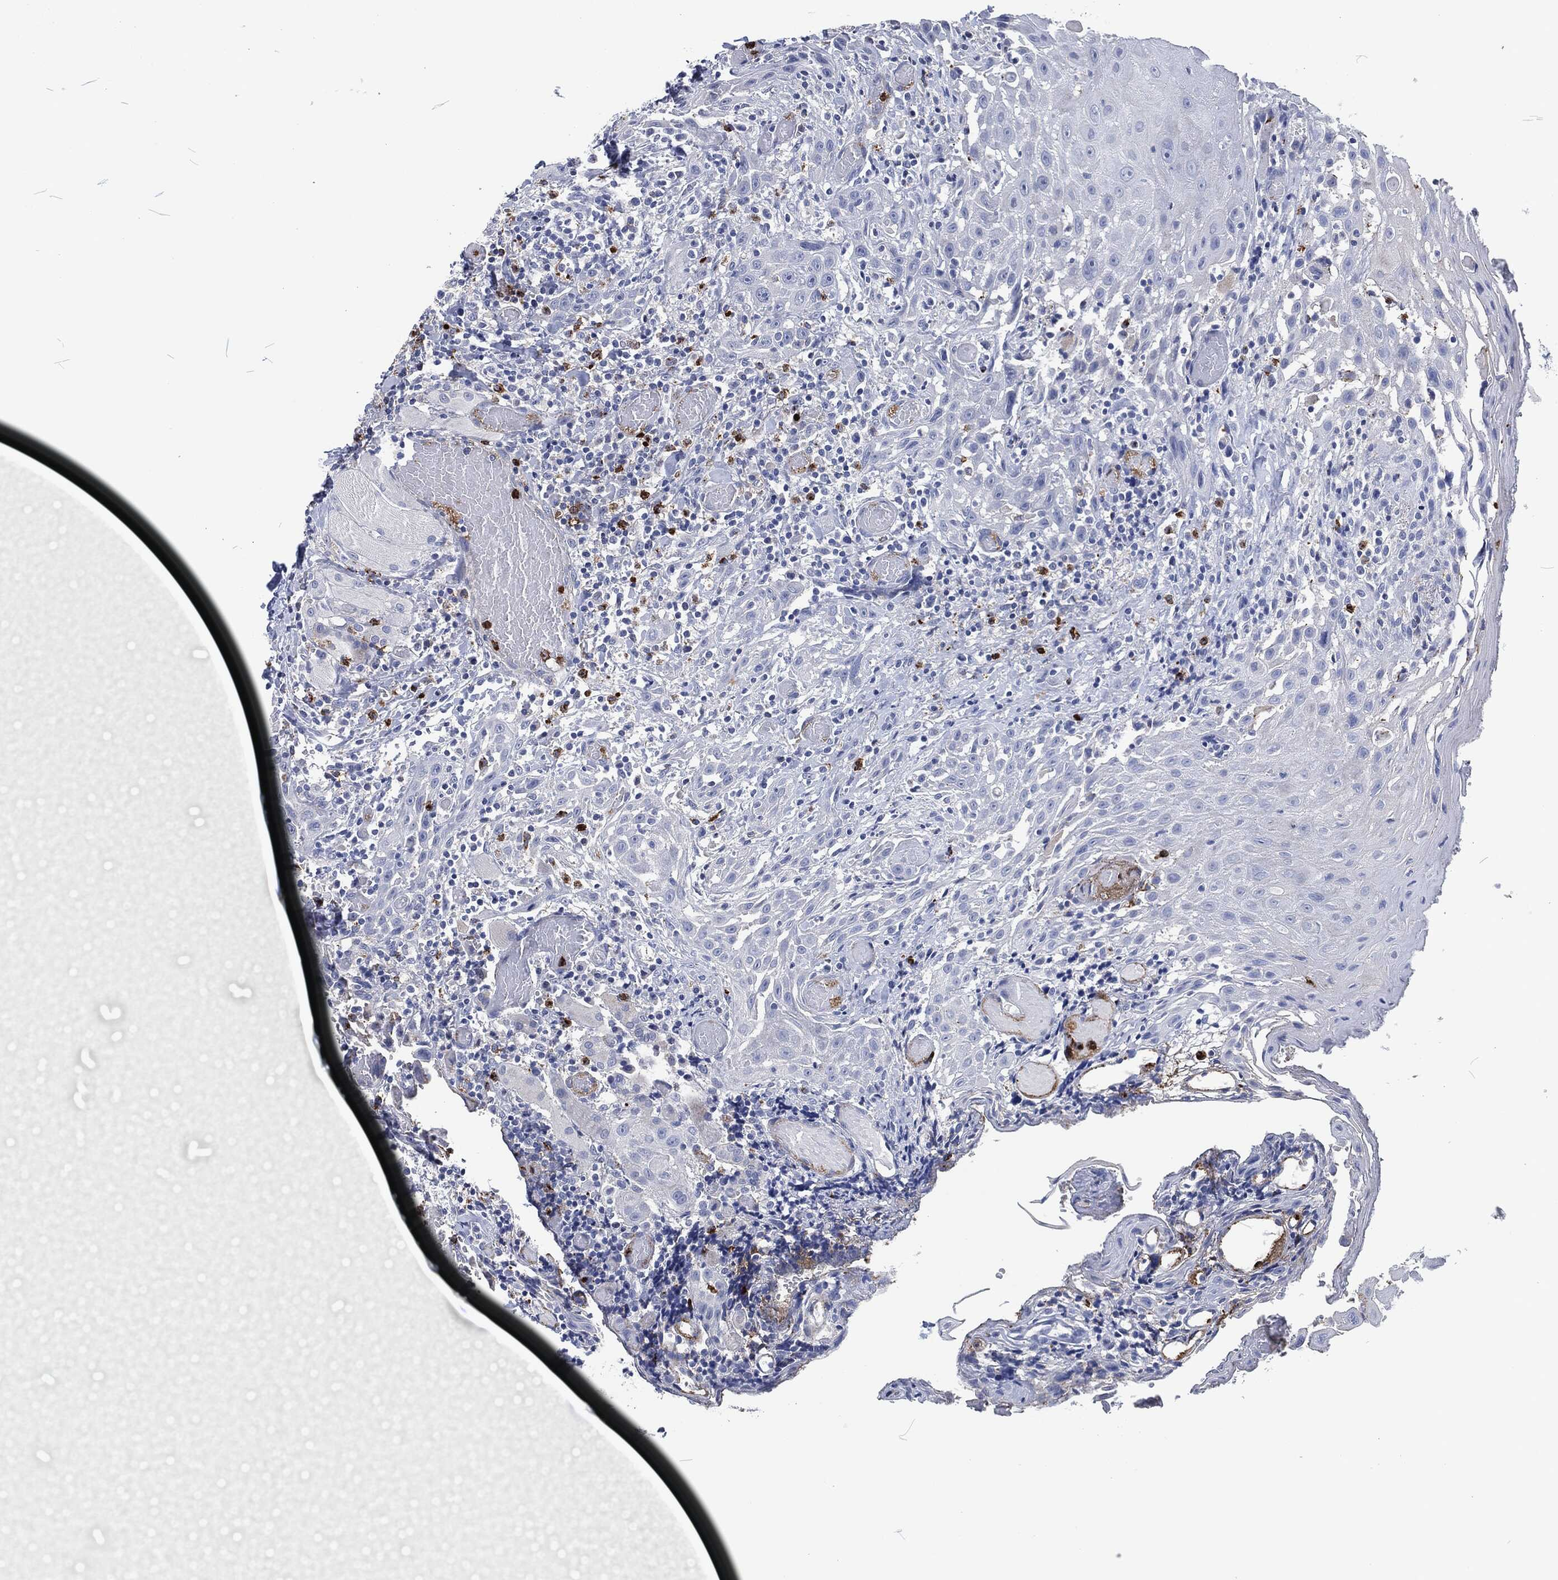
{"staining": {"intensity": "negative", "quantity": "none", "location": "none"}, "tissue": "head and neck cancer", "cell_type": "Tumor cells", "image_type": "cancer", "snomed": [{"axis": "morphology", "description": "Normal tissue, NOS"}, {"axis": "morphology", "description": "Squamous cell carcinoma, NOS"}, {"axis": "topography", "description": "Oral tissue"}, {"axis": "topography", "description": "Head-Neck"}], "caption": "Immunohistochemistry micrograph of neoplastic tissue: head and neck cancer stained with DAB reveals no significant protein expression in tumor cells.", "gene": "MPO", "patient": {"sex": "male", "age": 71}}